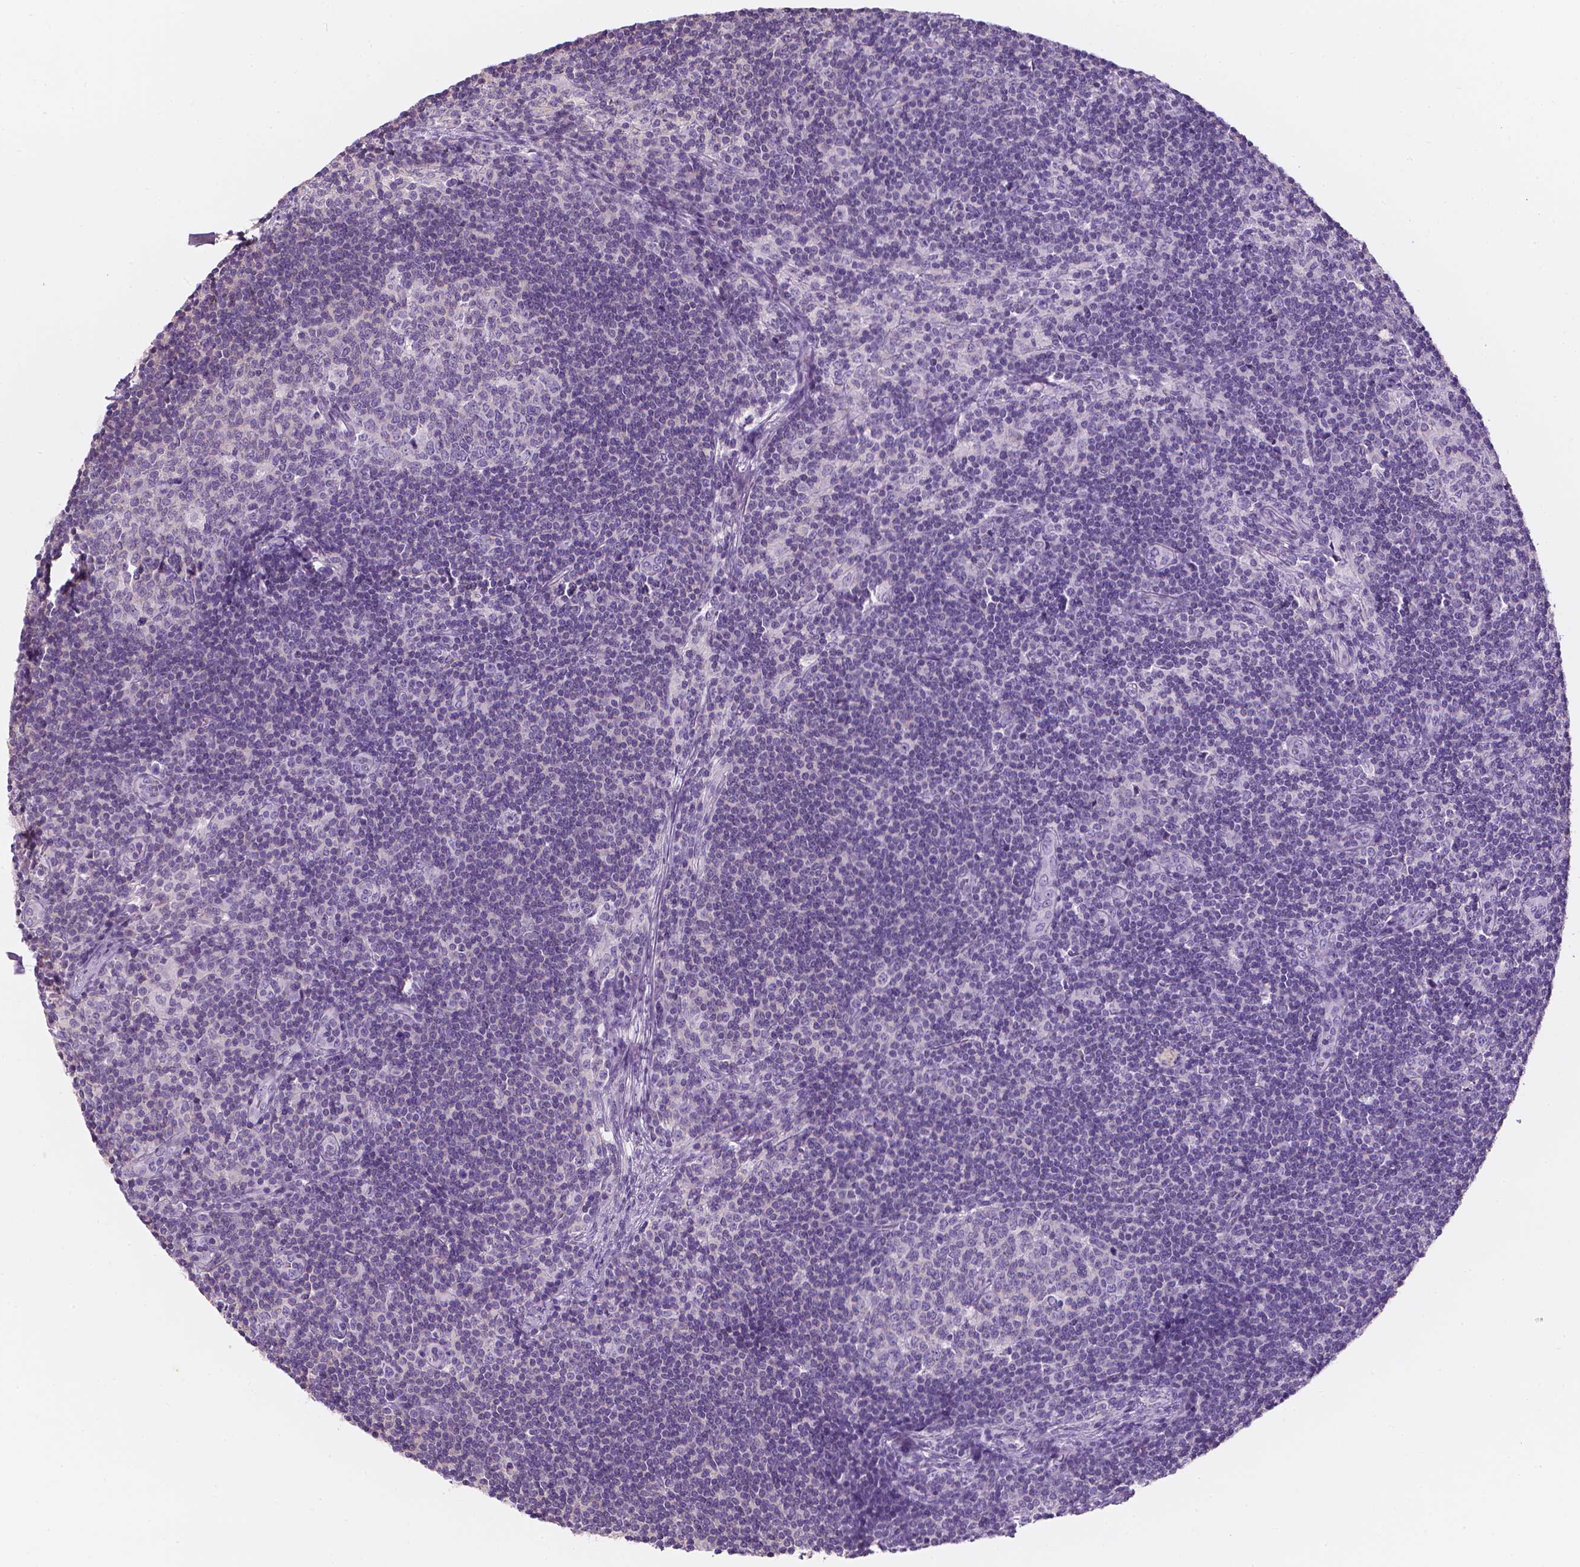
{"staining": {"intensity": "negative", "quantity": "none", "location": "none"}, "tissue": "lymph node", "cell_type": "Germinal center cells", "image_type": "normal", "snomed": [{"axis": "morphology", "description": "Normal tissue, NOS"}, {"axis": "topography", "description": "Lymph node"}], "caption": "Immunohistochemistry (IHC) image of normal human lymph node stained for a protein (brown), which reveals no expression in germinal center cells.", "gene": "DCAF8L1", "patient": {"sex": "female", "age": 41}}